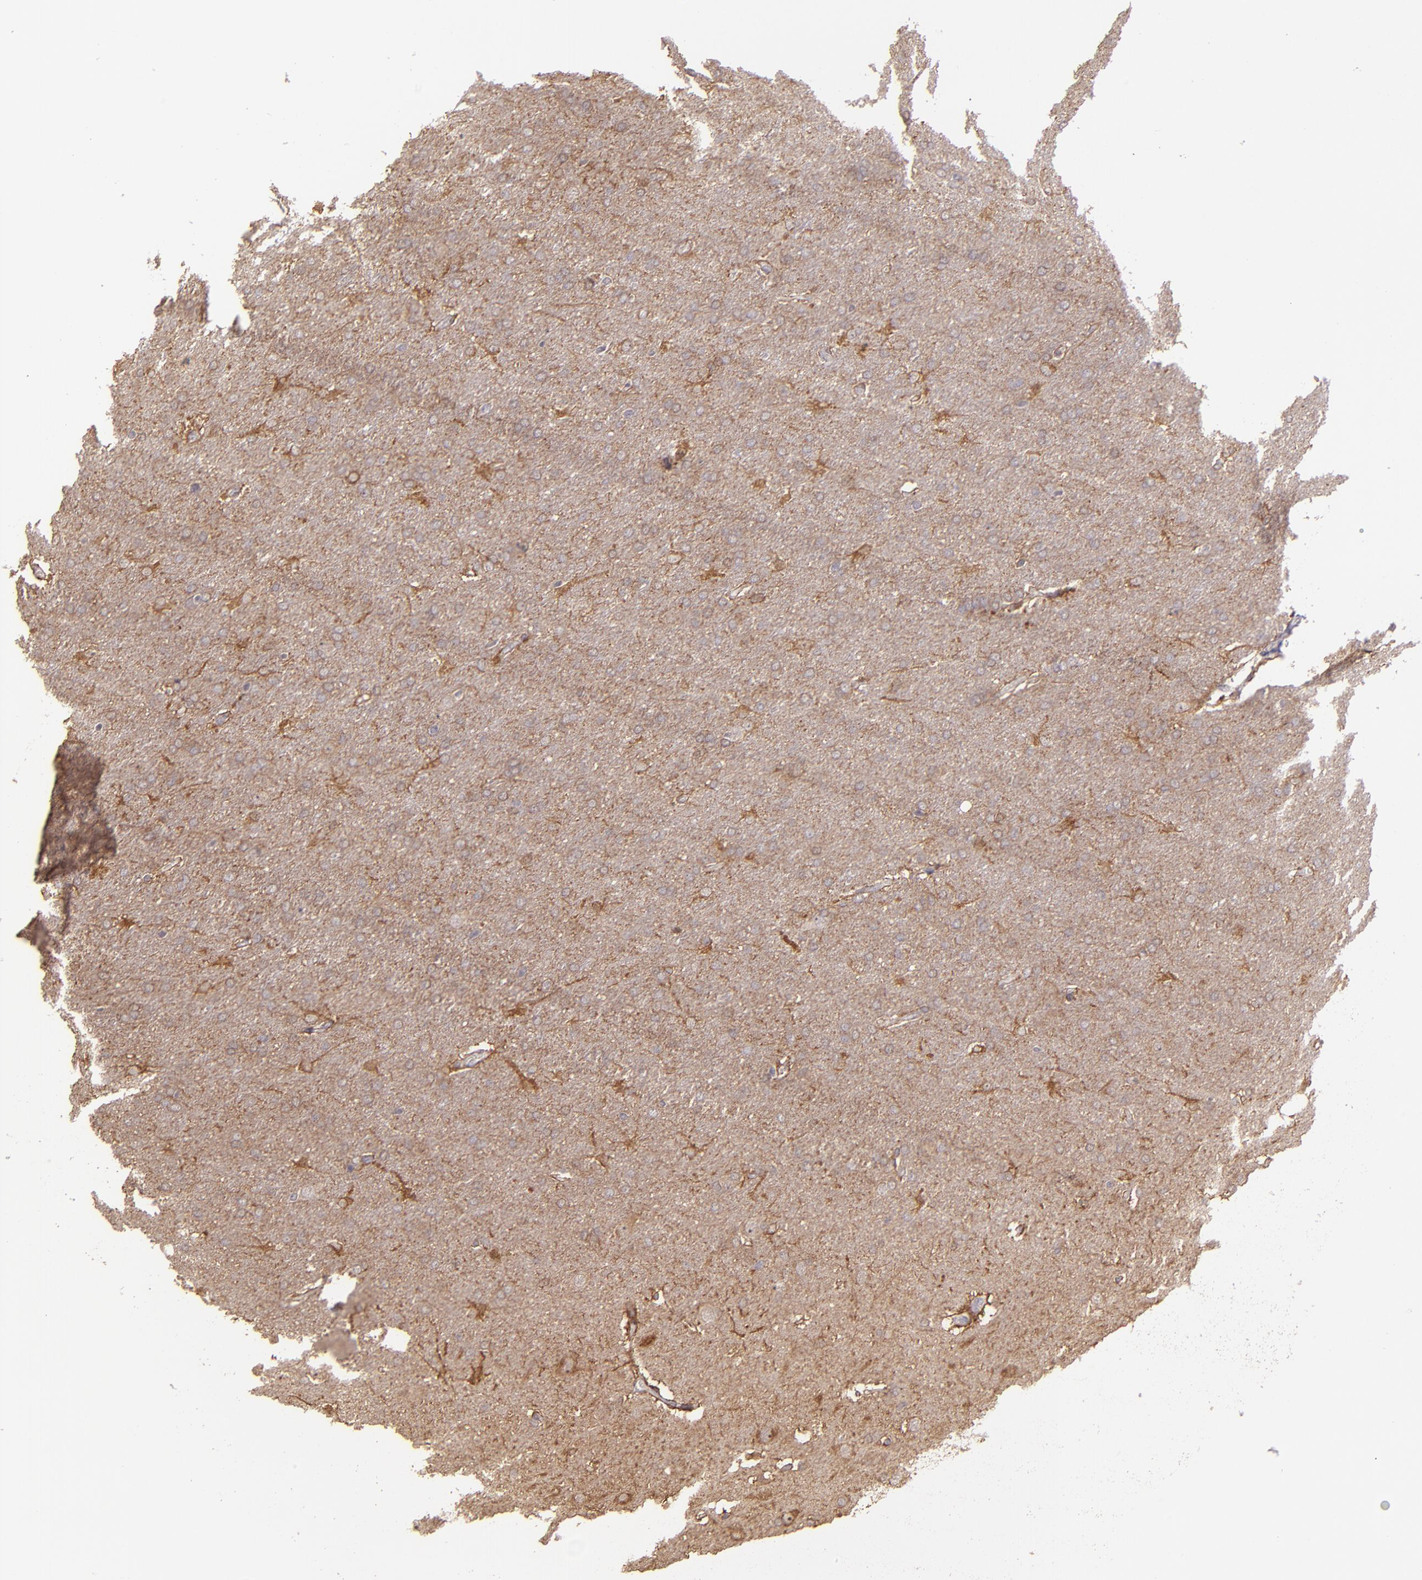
{"staining": {"intensity": "weak", "quantity": ">75%", "location": "cytoplasmic/membranous,nuclear"}, "tissue": "glioma", "cell_type": "Tumor cells", "image_type": "cancer", "snomed": [{"axis": "morphology", "description": "Glioma, malignant, Low grade"}, {"axis": "topography", "description": "Brain"}], "caption": "A photomicrograph of human low-grade glioma (malignant) stained for a protein shows weak cytoplasmic/membranous and nuclear brown staining in tumor cells.", "gene": "PAPPA", "patient": {"sex": "female", "age": 32}}